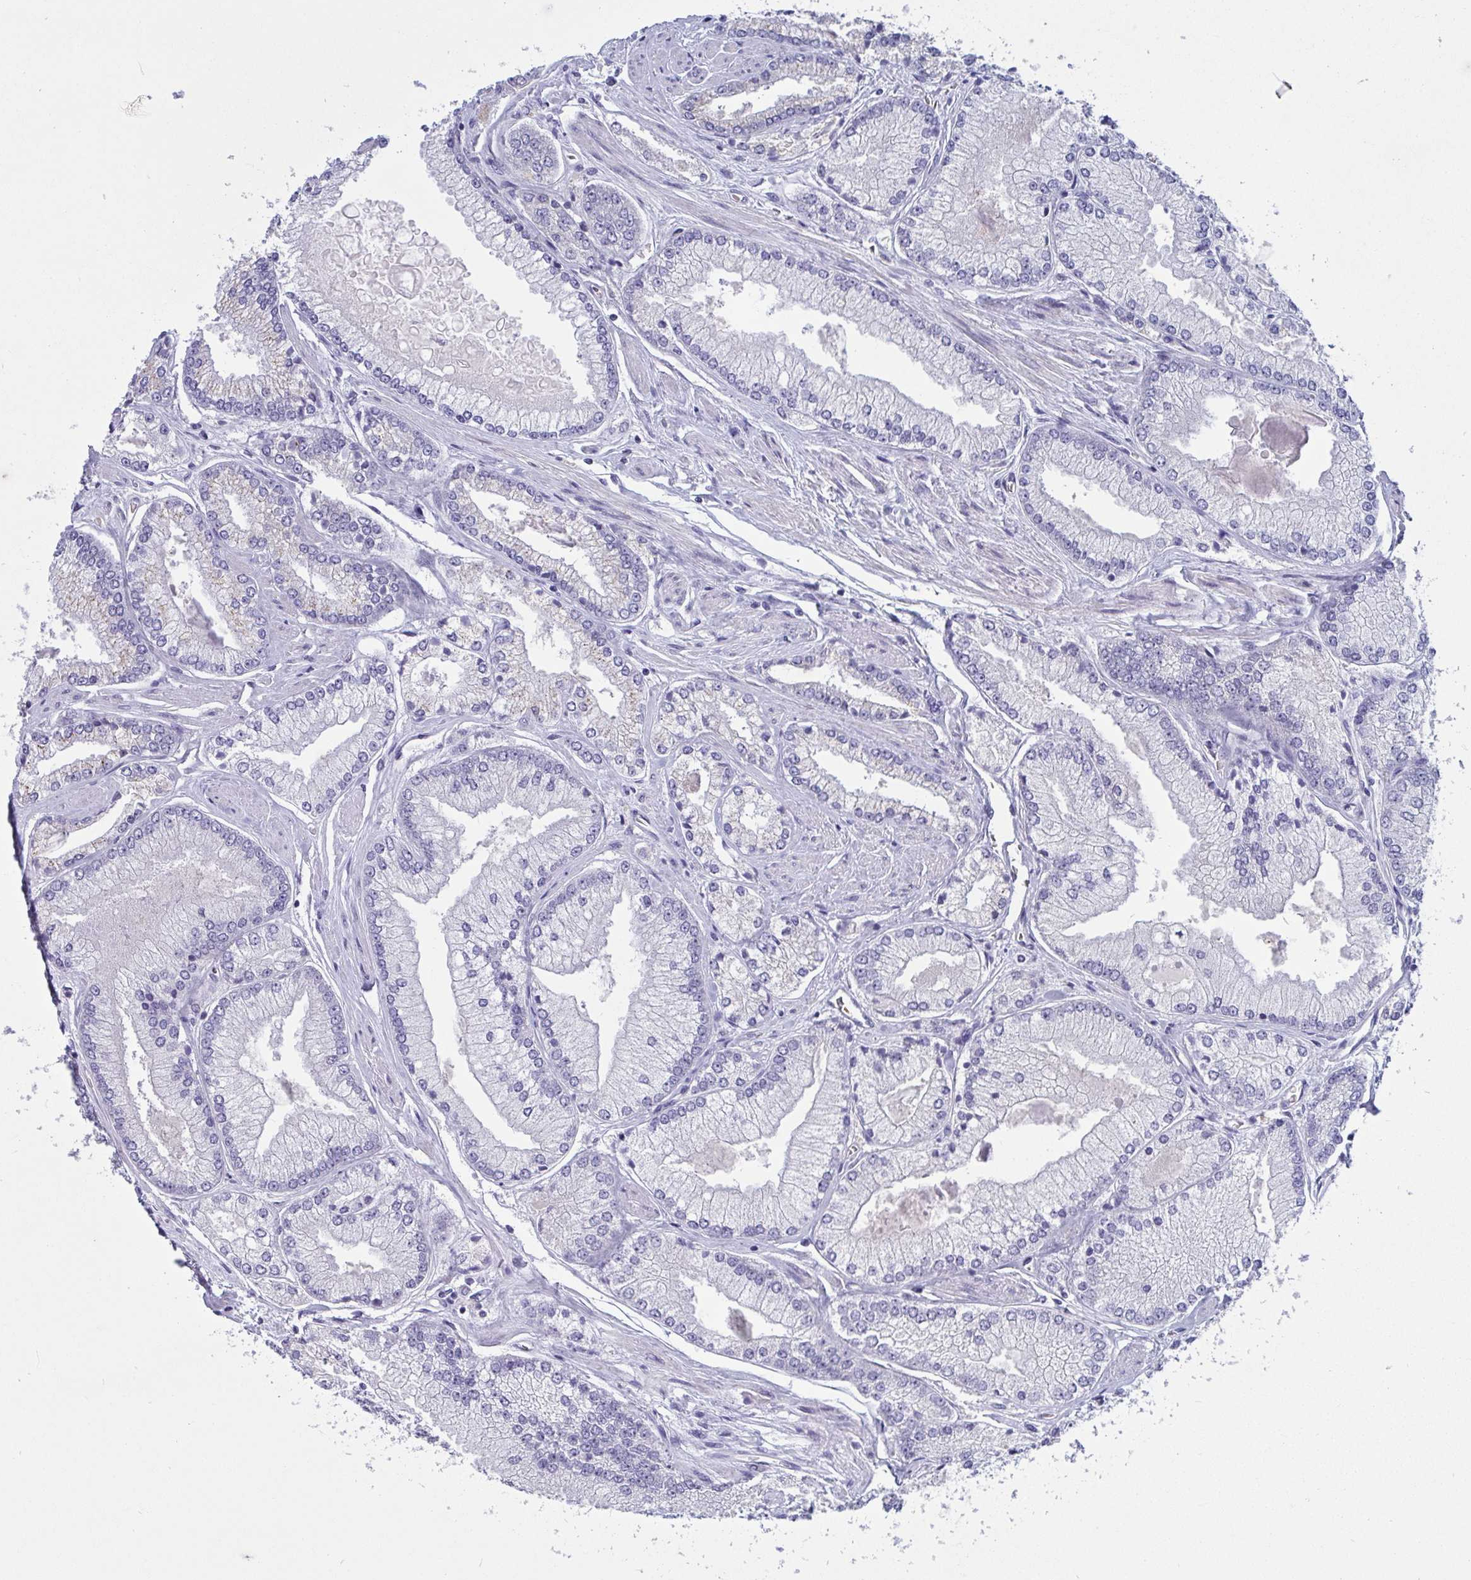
{"staining": {"intensity": "negative", "quantity": "none", "location": "none"}, "tissue": "prostate cancer", "cell_type": "Tumor cells", "image_type": "cancer", "snomed": [{"axis": "morphology", "description": "Adenocarcinoma, Low grade"}, {"axis": "topography", "description": "Prostate"}], "caption": "This image is of adenocarcinoma (low-grade) (prostate) stained with immunohistochemistry to label a protein in brown with the nuclei are counter-stained blue. There is no expression in tumor cells.", "gene": "TAS2R38", "patient": {"sex": "male", "age": 67}}